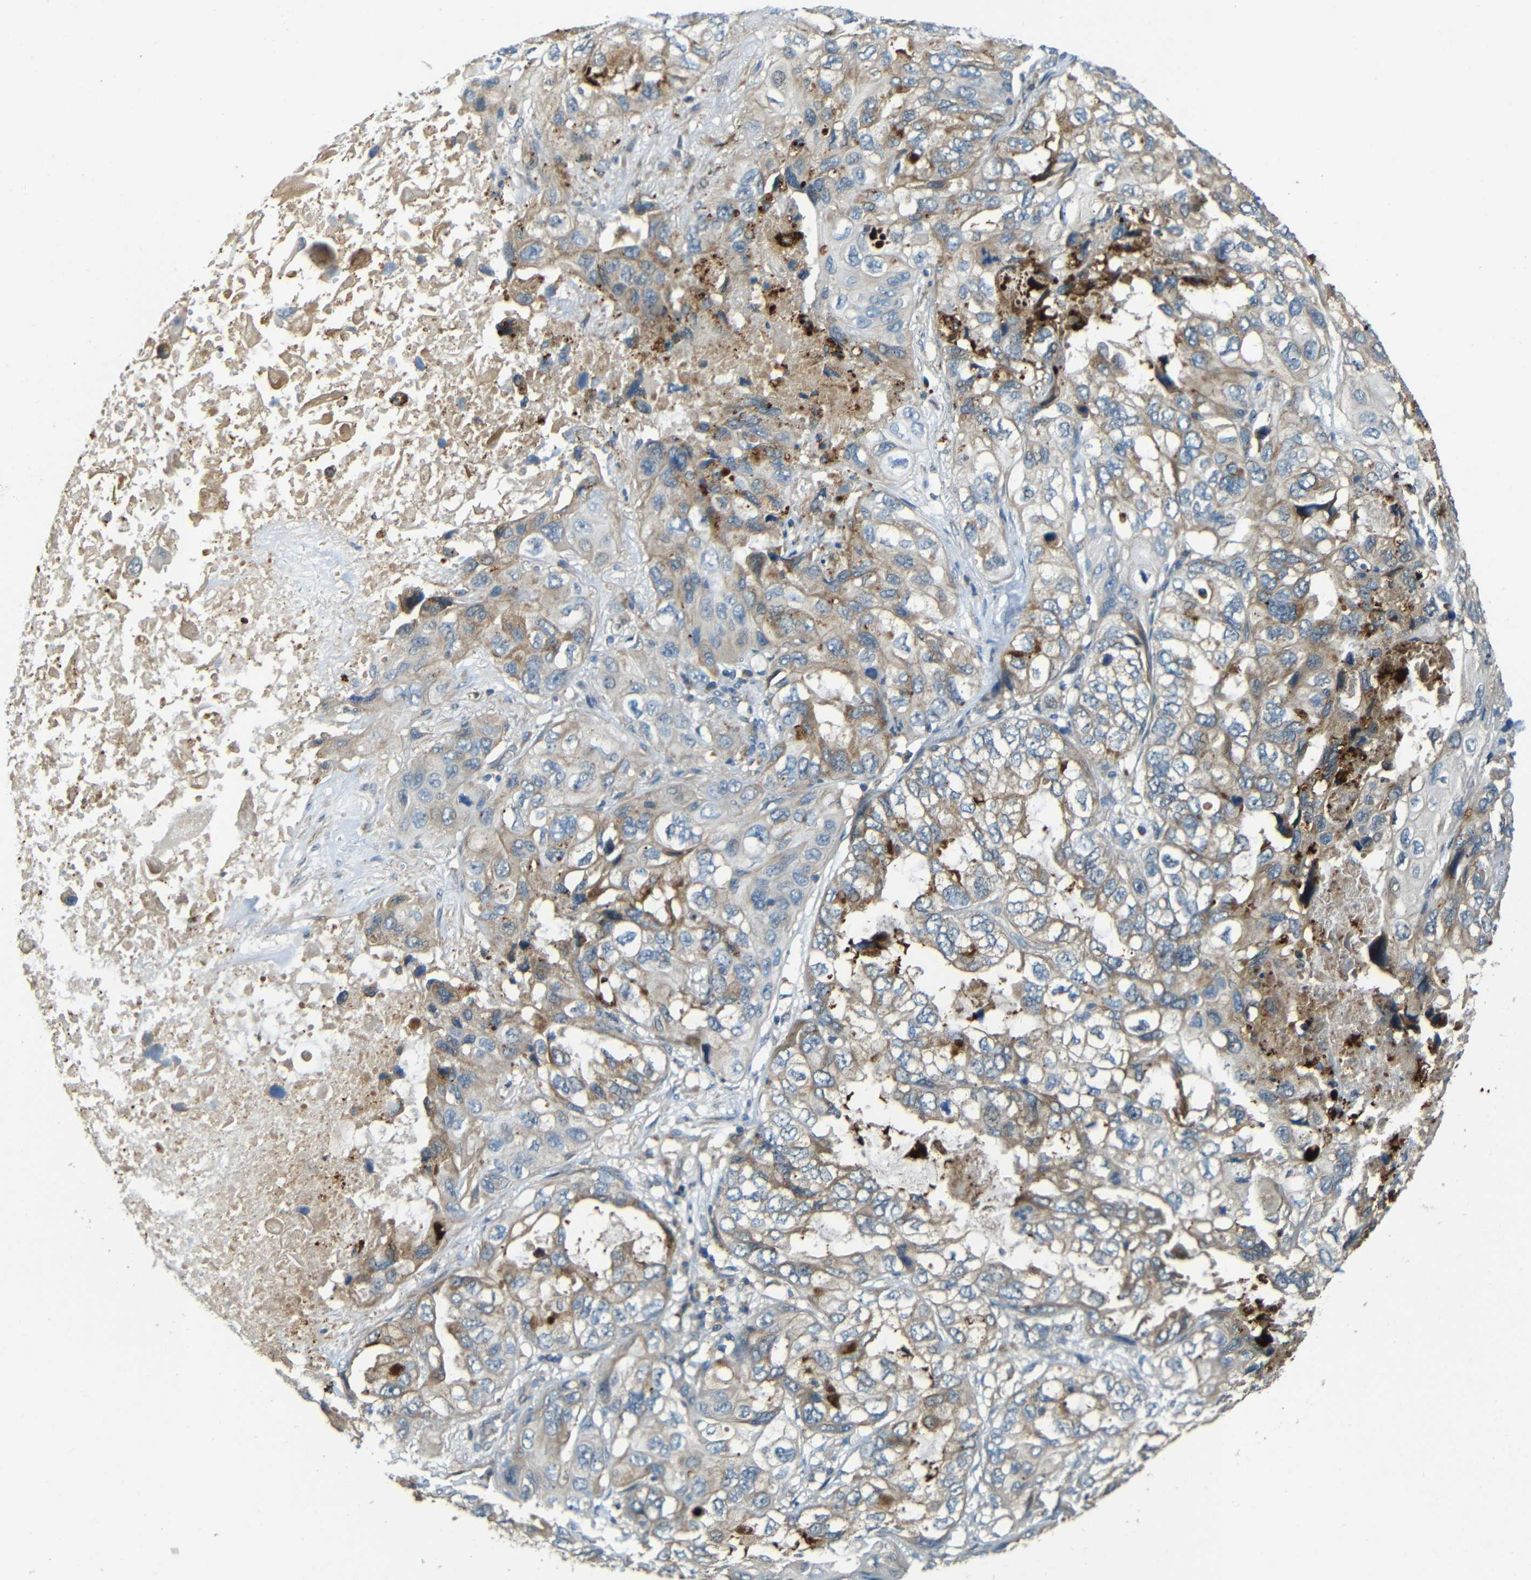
{"staining": {"intensity": "weak", "quantity": "25%-75%", "location": "cytoplasmic/membranous"}, "tissue": "lung cancer", "cell_type": "Tumor cells", "image_type": "cancer", "snomed": [{"axis": "morphology", "description": "Squamous cell carcinoma, NOS"}, {"axis": "topography", "description": "Lung"}], "caption": "A micrograph showing weak cytoplasmic/membranous expression in about 25%-75% of tumor cells in squamous cell carcinoma (lung), as visualized by brown immunohistochemical staining.", "gene": "FNDC3A", "patient": {"sex": "female", "age": 73}}